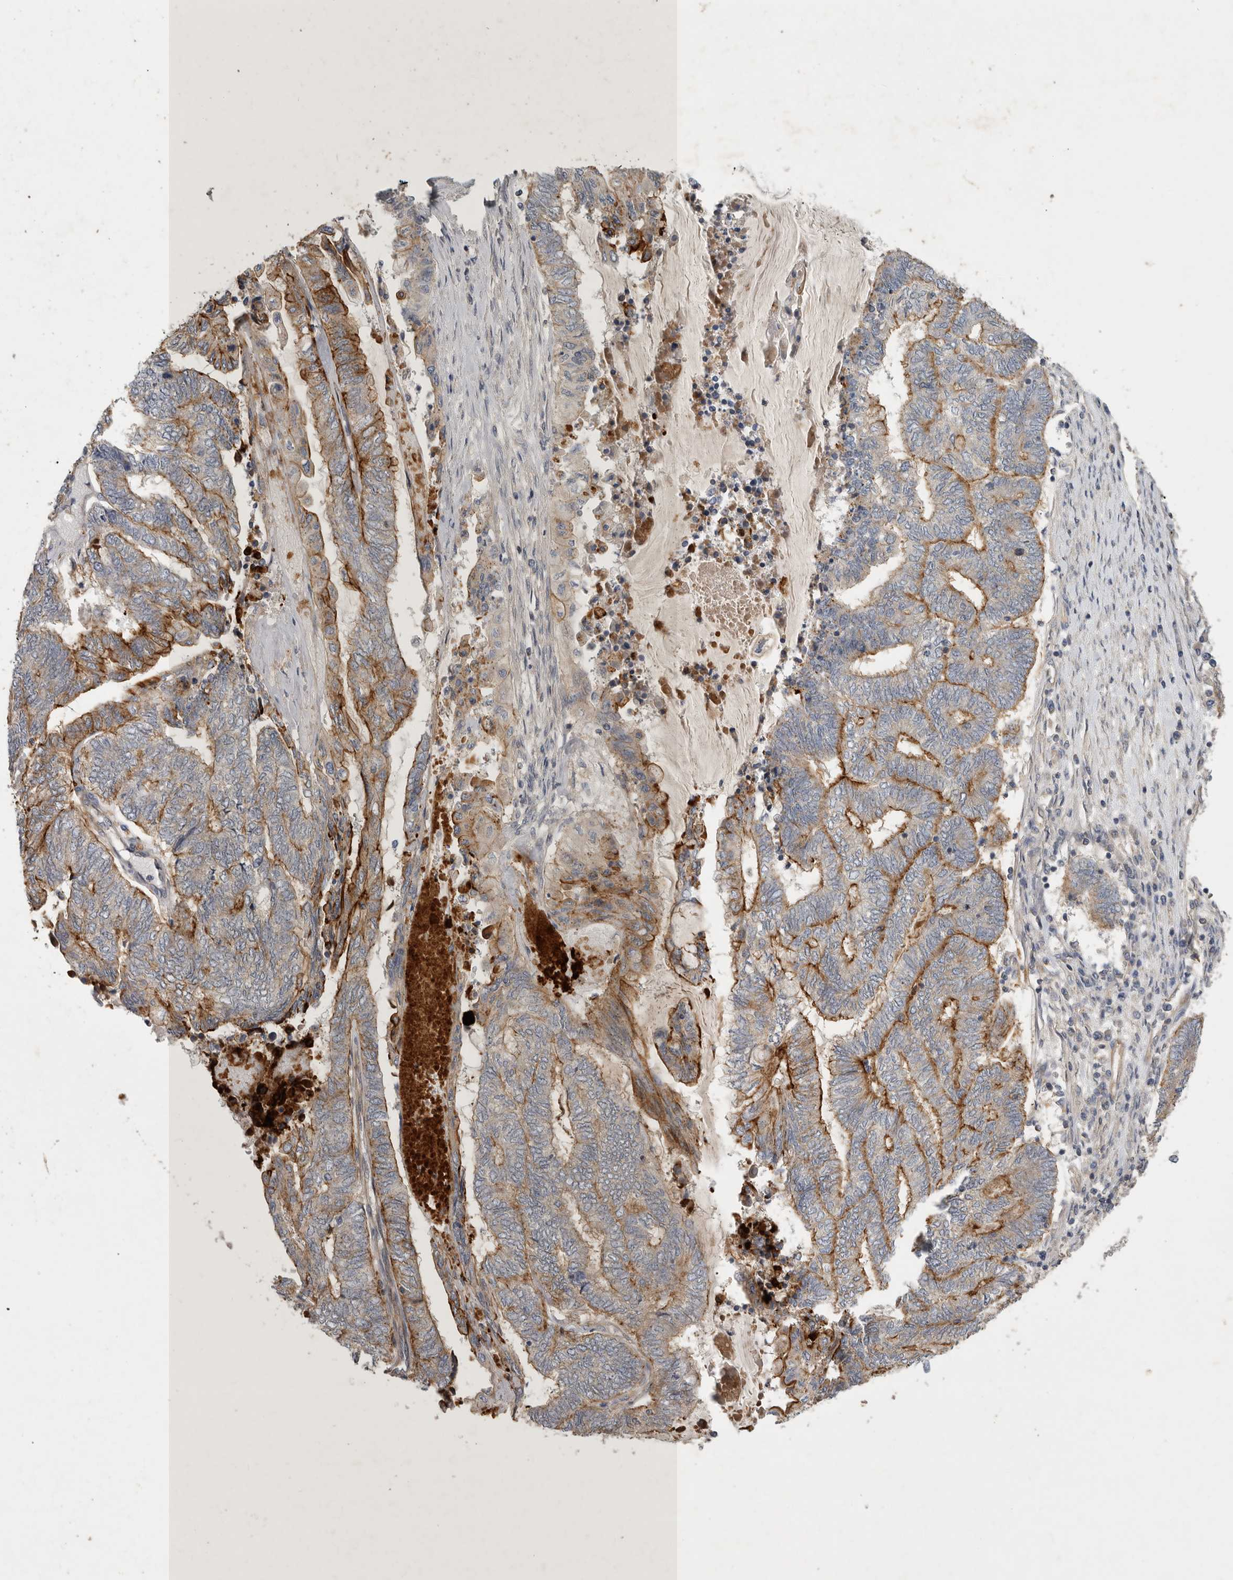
{"staining": {"intensity": "moderate", "quantity": ">75%", "location": "cytoplasmic/membranous"}, "tissue": "endometrial cancer", "cell_type": "Tumor cells", "image_type": "cancer", "snomed": [{"axis": "morphology", "description": "Adenocarcinoma, NOS"}, {"axis": "topography", "description": "Uterus"}, {"axis": "topography", "description": "Endometrium"}], "caption": "Immunohistochemistry image of human endometrial cancer stained for a protein (brown), which shows medium levels of moderate cytoplasmic/membranous positivity in about >75% of tumor cells.", "gene": "MLPH", "patient": {"sex": "female", "age": 70}}